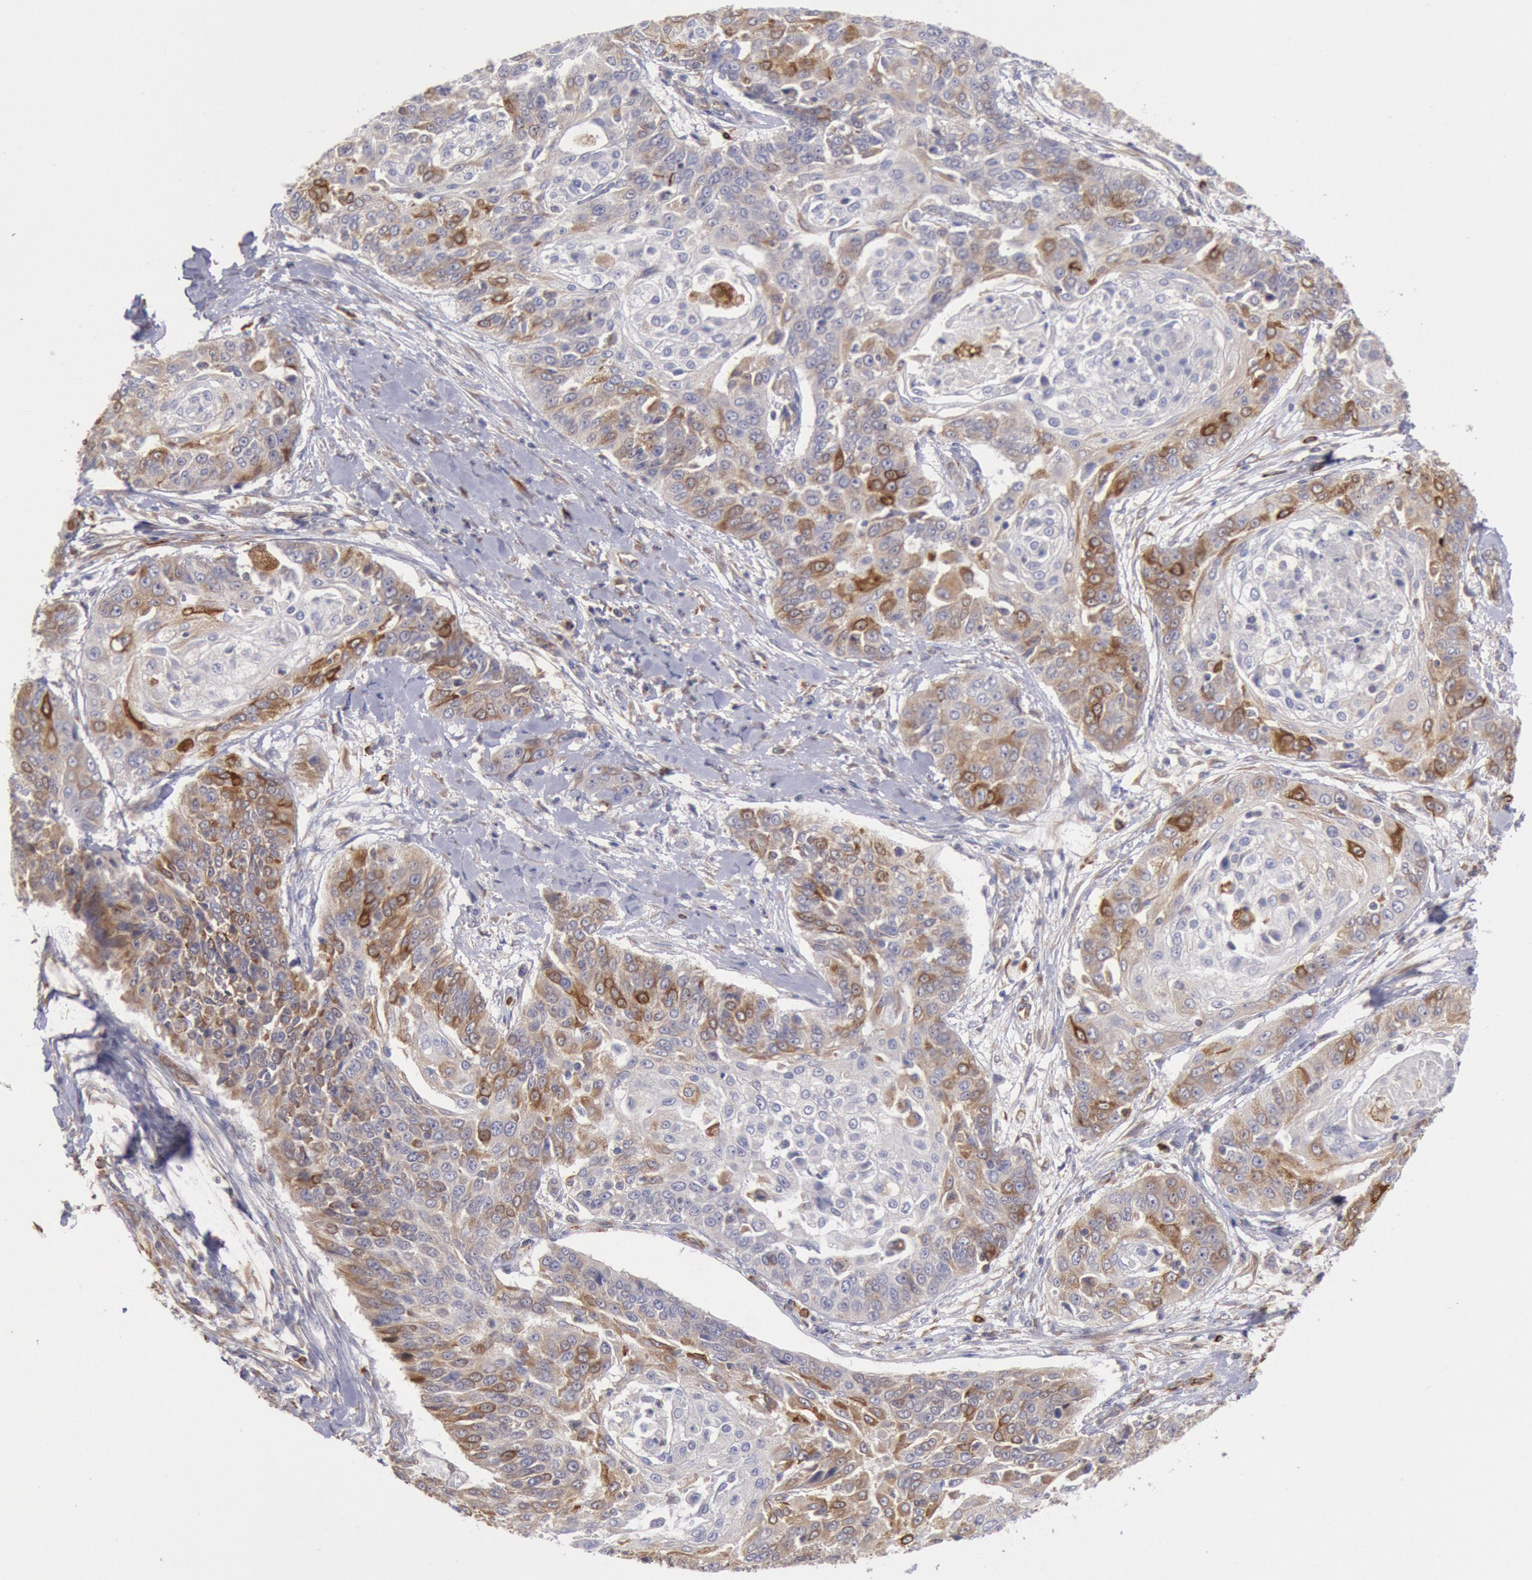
{"staining": {"intensity": "moderate", "quantity": "<25%", "location": "cytoplasmic/membranous"}, "tissue": "cervical cancer", "cell_type": "Tumor cells", "image_type": "cancer", "snomed": [{"axis": "morphology", "description": "Squamous cell carcinoma, NOS"}, {"axis": "topography", "description": "Cervix"}], "caption": "Immunohistochemical staining of human squamous cell carcinoma (cervical) shows low levels of moderate cytoplasmic/membranous protein staining in approximately <25% of tumor cells.", "gene": "RNF139", "patient": {"sex": "female", "age": 64}}